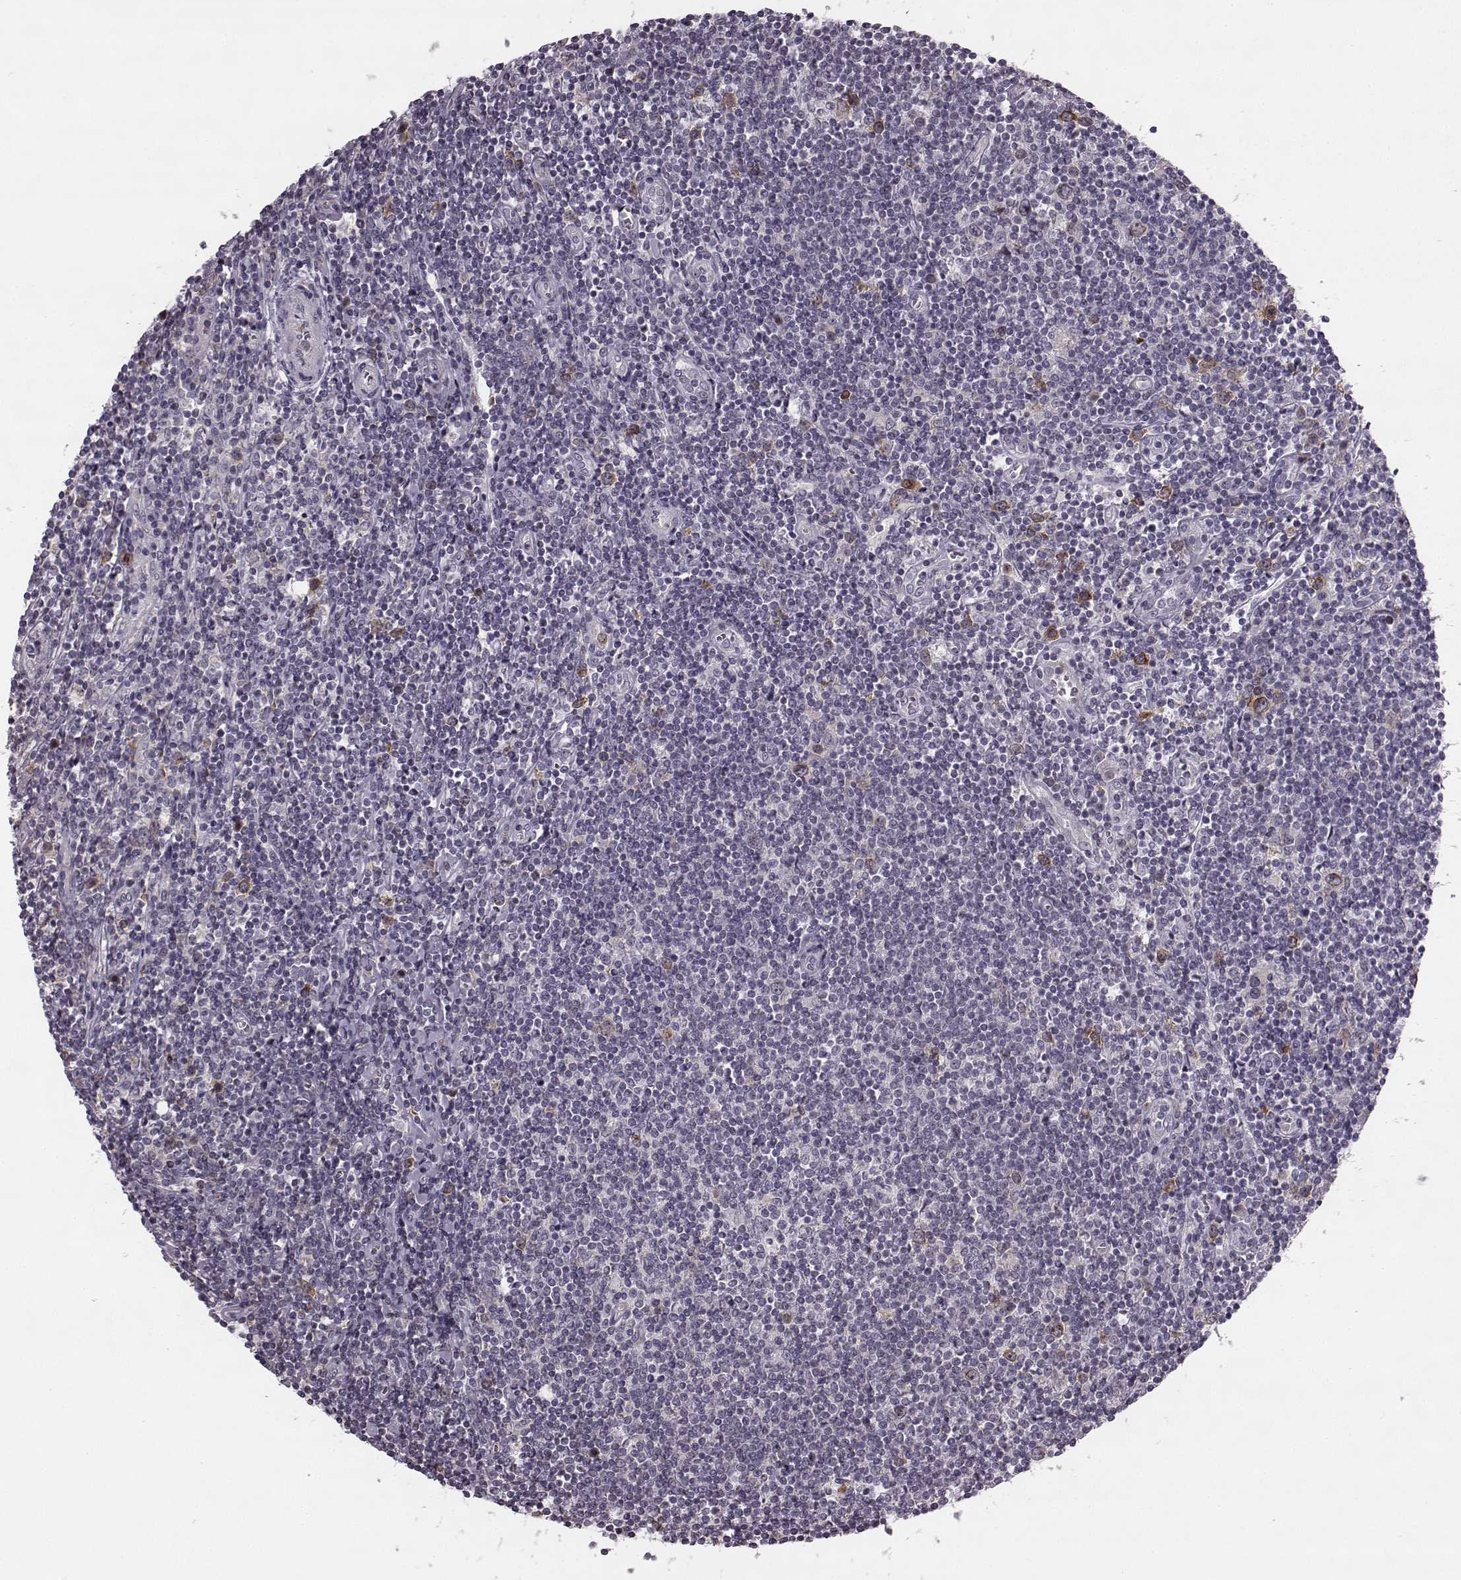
{"staining": {"intensity": "negative", "quantity": "none", "location": "none"}, "tissue": "lymphoma", "cell_type": "Tumor cells", "image_type": "cancer", "snomed": [{"axis": "morphology", "description": "Hodgkin's disease, NOS"}, {"axis": "topography", "description": "Lymph node"}], "caption": "A high-resolution histopathology image shows IHC staining of lymphoma, which displays no significant positivity in tumor cells. (DAB (3,3'-diaminobenzidine) immunohistochemistry with hematoxylin counter stain).", "gene": "HMMR", "patient": {"sex": "male", "age": 40}}